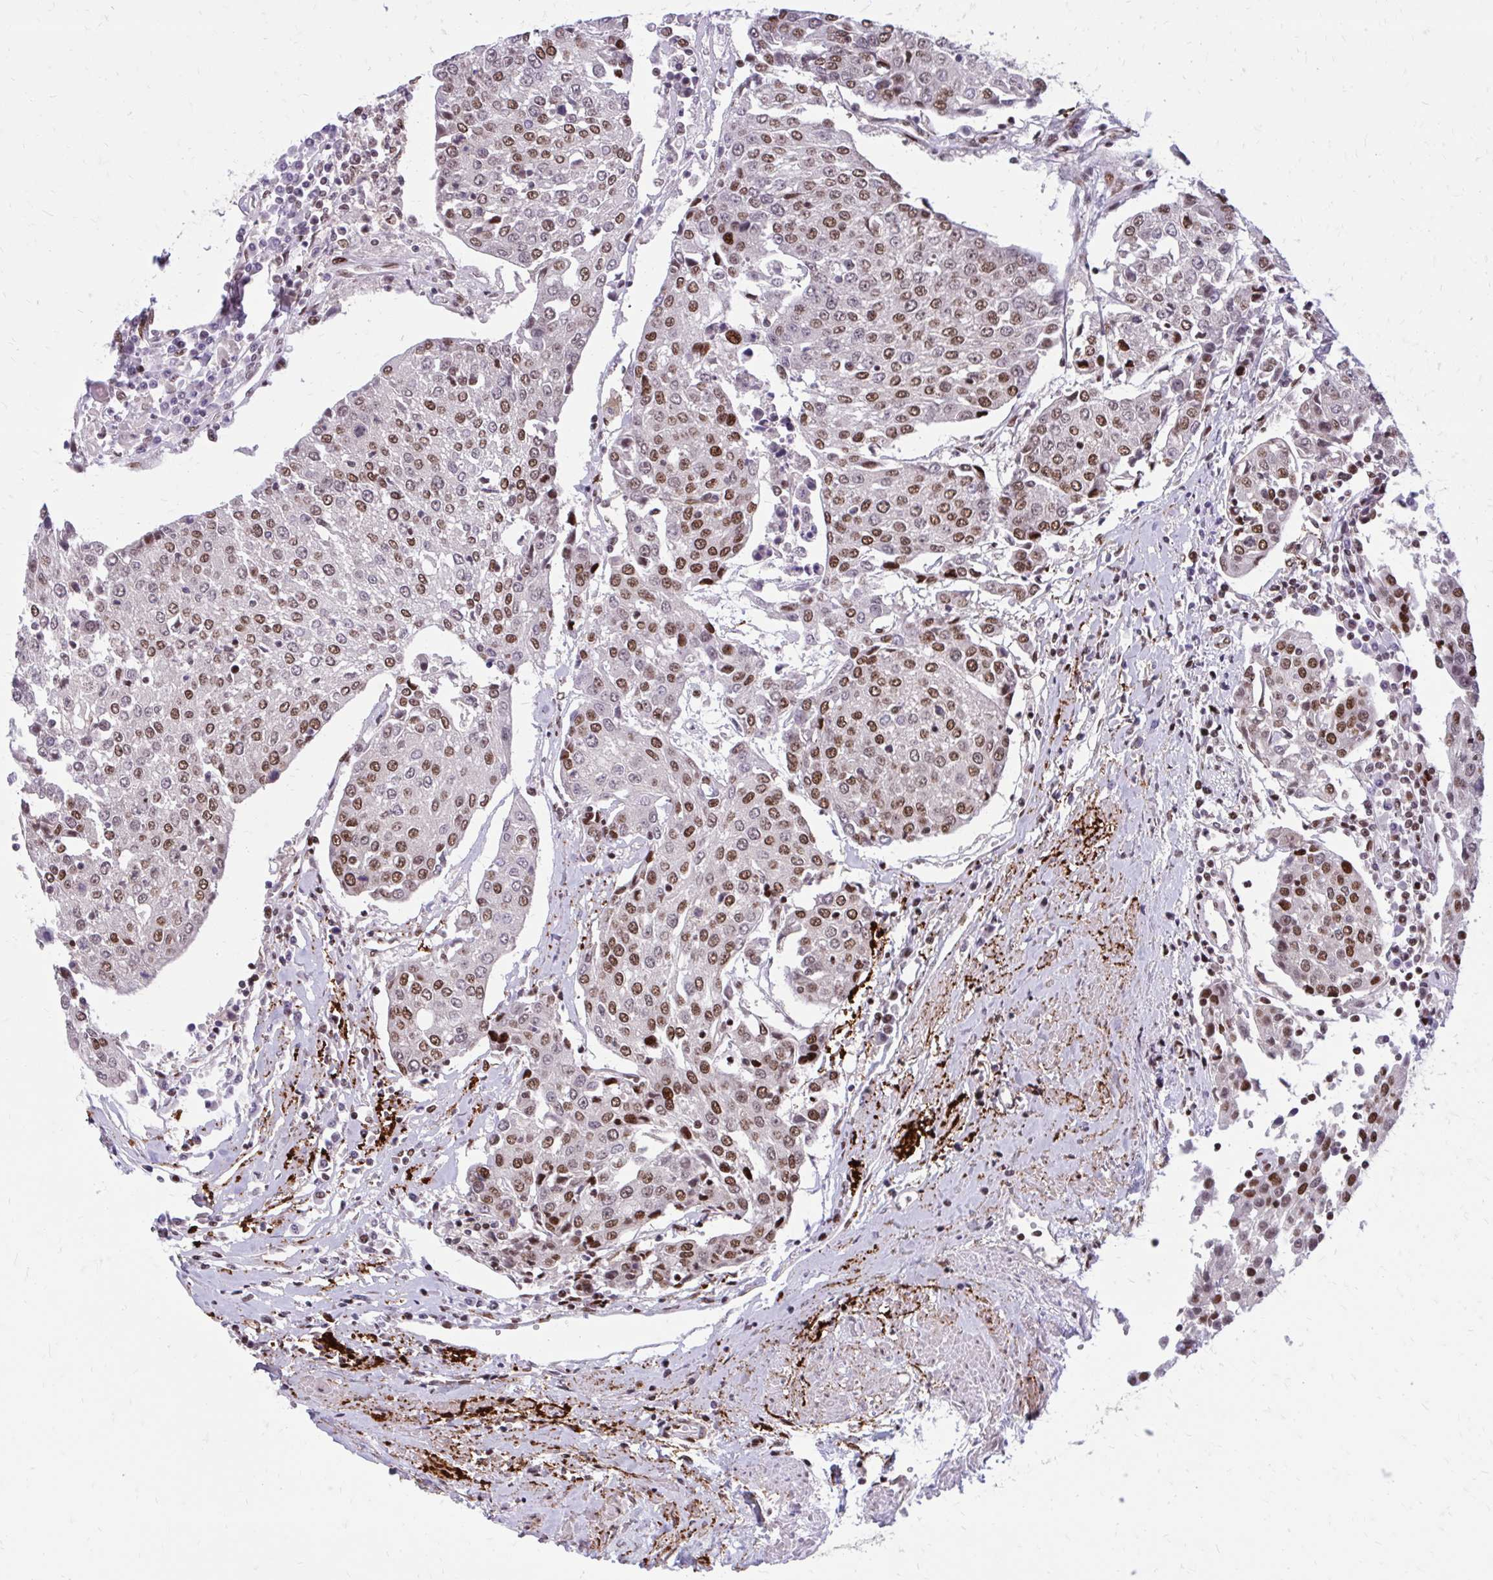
{"staining": {"intensity": "moderate", "quantity": ">75%", "location": "nuclear"}, "tissue": "urothelial cancer", "cell_type": "Tumor cells", "image_type": "cancer", "snomed": [{"axis": "morphology", "description": "Urothelial carcinoma, High grade"}, {"axis": "topography", "description": "Urinary bladder"}], "caption": "Brown immunohistochemical staining in urothelial cancer reveals moderate nuclear positivity in about >75% of tumor cells. (DAB IHC, brown staining for protein, blue staining for nuclei).", "gene": "PSME4", "patient": {"sex": "female", "age": 85}}